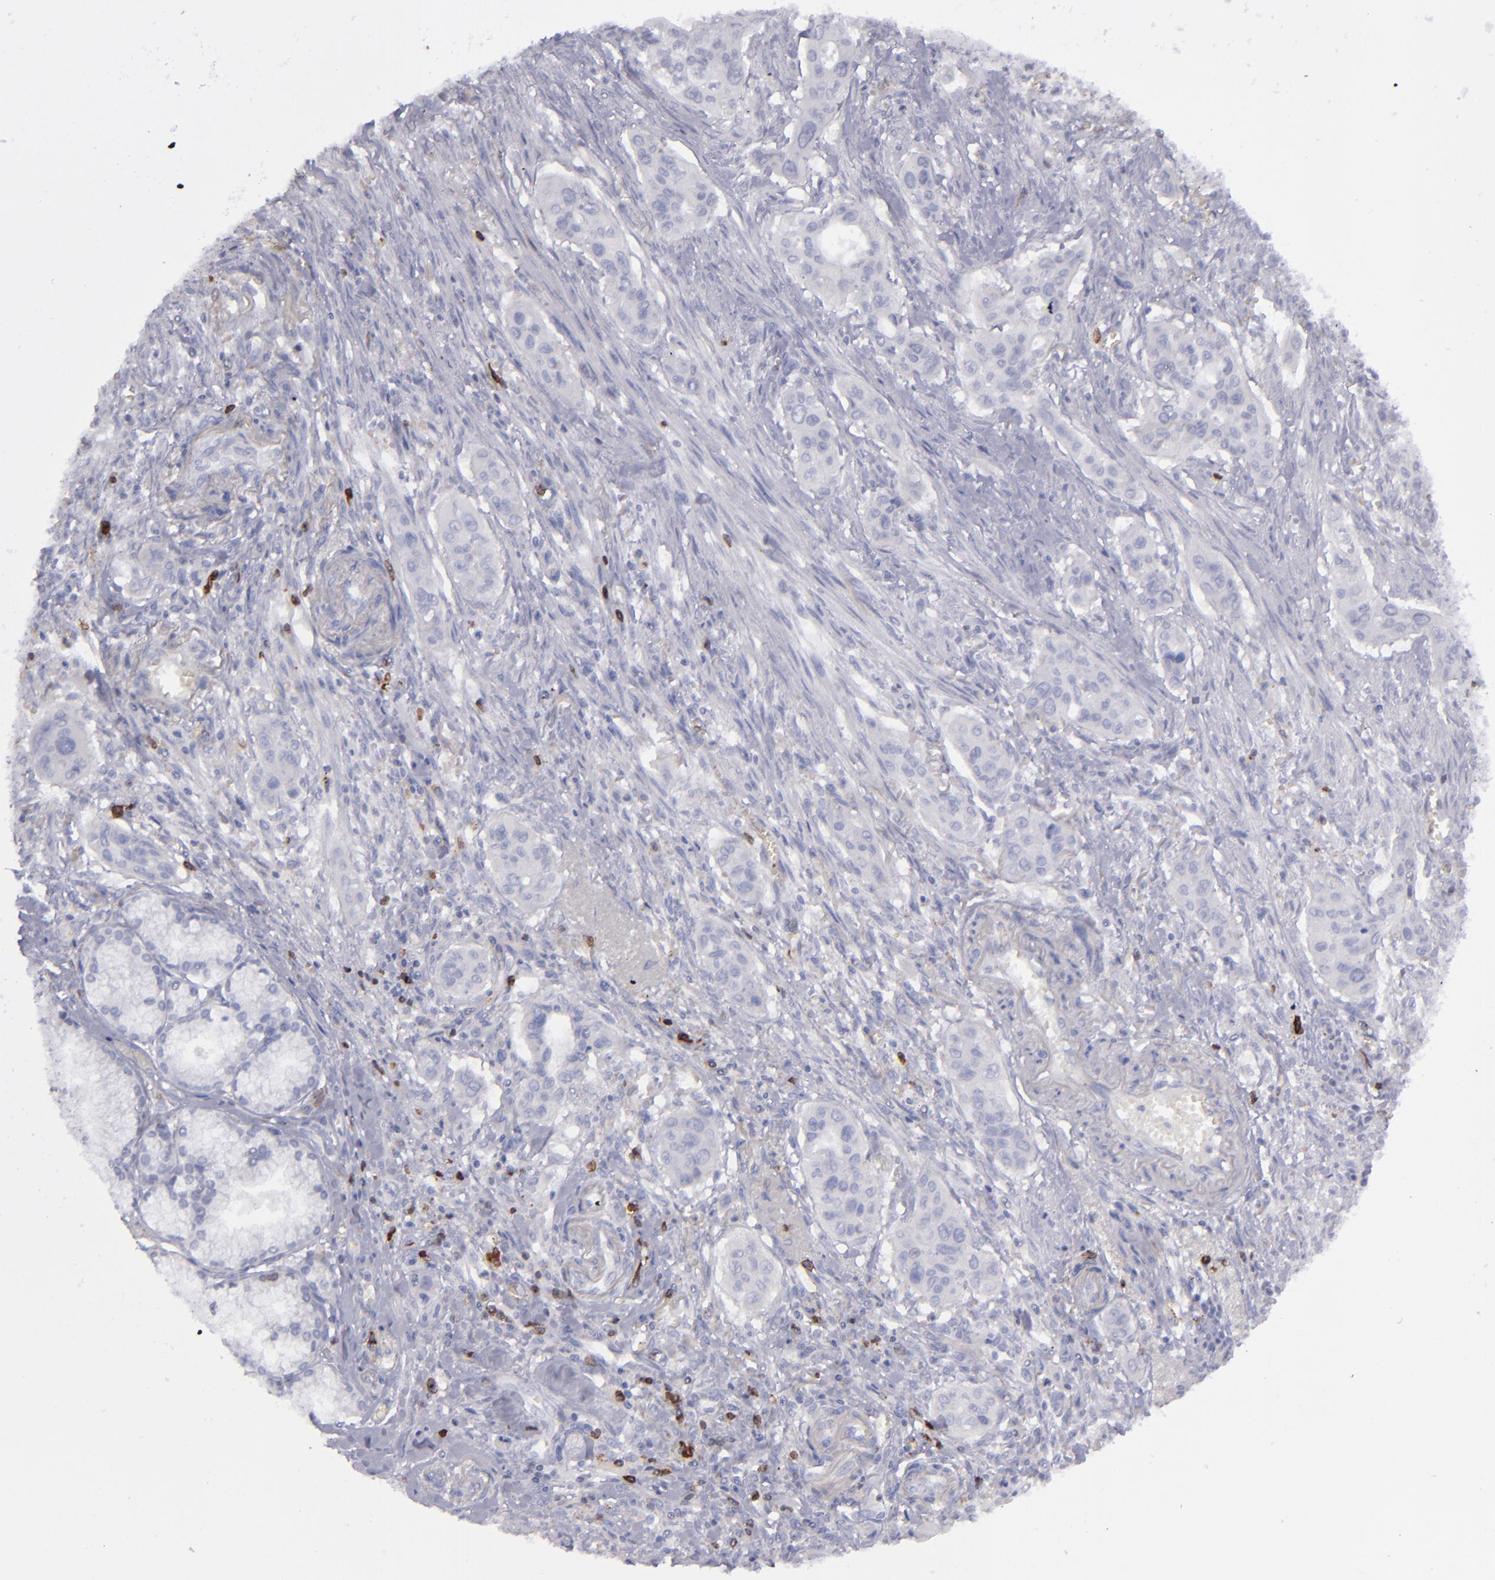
{"staining": {"intensity": "negative", "quantity": "none", "location": "none"}, "tissue": "pancreatic cancer", "cell_type": "Tumor cells", "image_type": "cancer", "snomed": [{"axis": "morphology", "description": "Adenocarcinoma, NOS"}, {"axis": "topography", "description": "Pancreas"}], "caption": "Micrograph shows no significant protein positivity in tumor cells of pancreatic cancer (adenocarcinoma).", "gene": "CD27", "patient": {"sex": "male", "age": 77}}